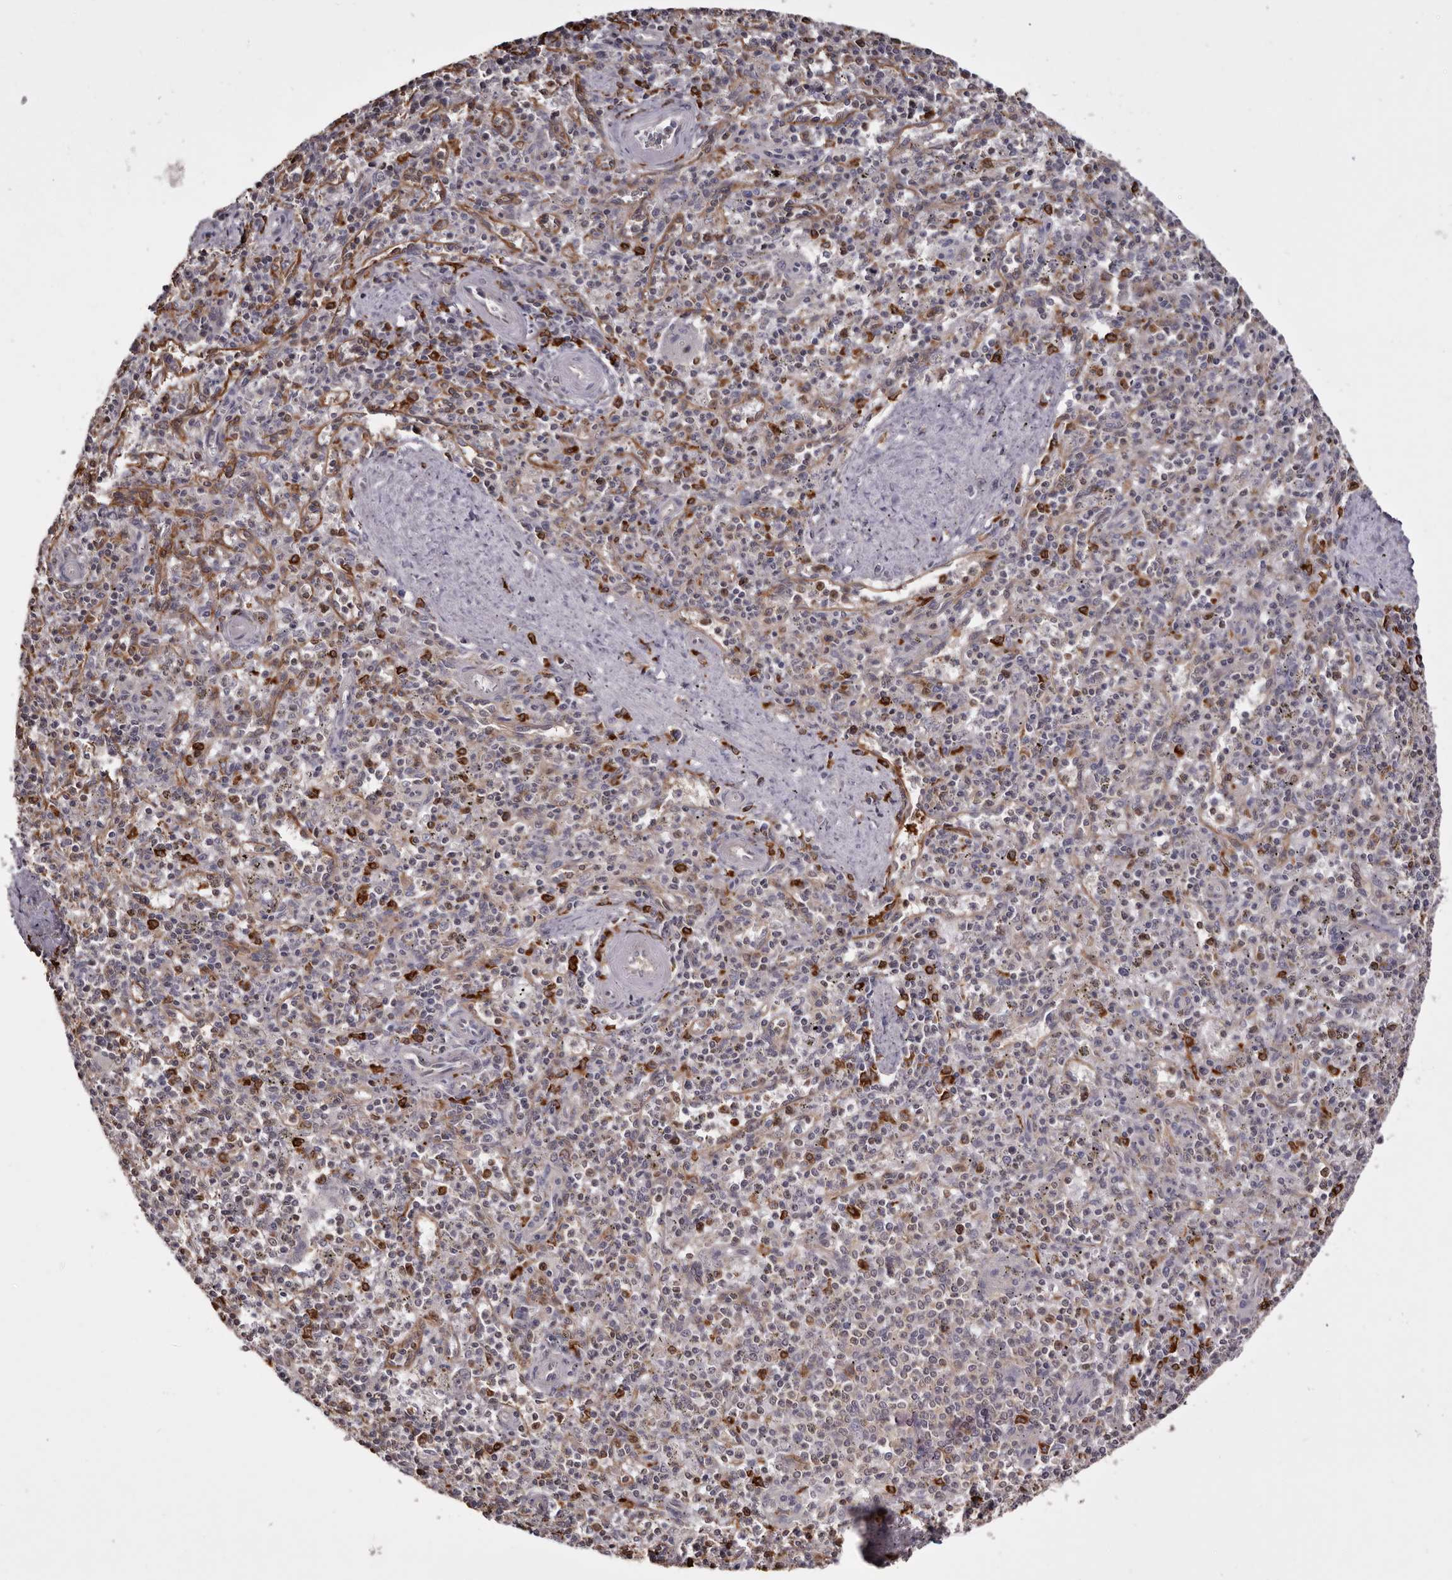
{"staining": {"intensity": "strong", "quantity": "<25%", "location": "cytoplasmic/membranous"}, "tissue": "spleen", "cell_type": "Cells in red pulp", "image_type": "normal", "snomed": [{"axis": "morphology", "description": "Normal tissue, NOS"}, {"axis": "topography", "description": "Spleen"}], "caption": "DAB immunohistochemical staining of benign spleen shows strong cytoplasmic/membranous protein expression in approximately <25% of cells in red pulp.", "gene": "TNNI1", "patient": {"sex": "male", "age": 72}}